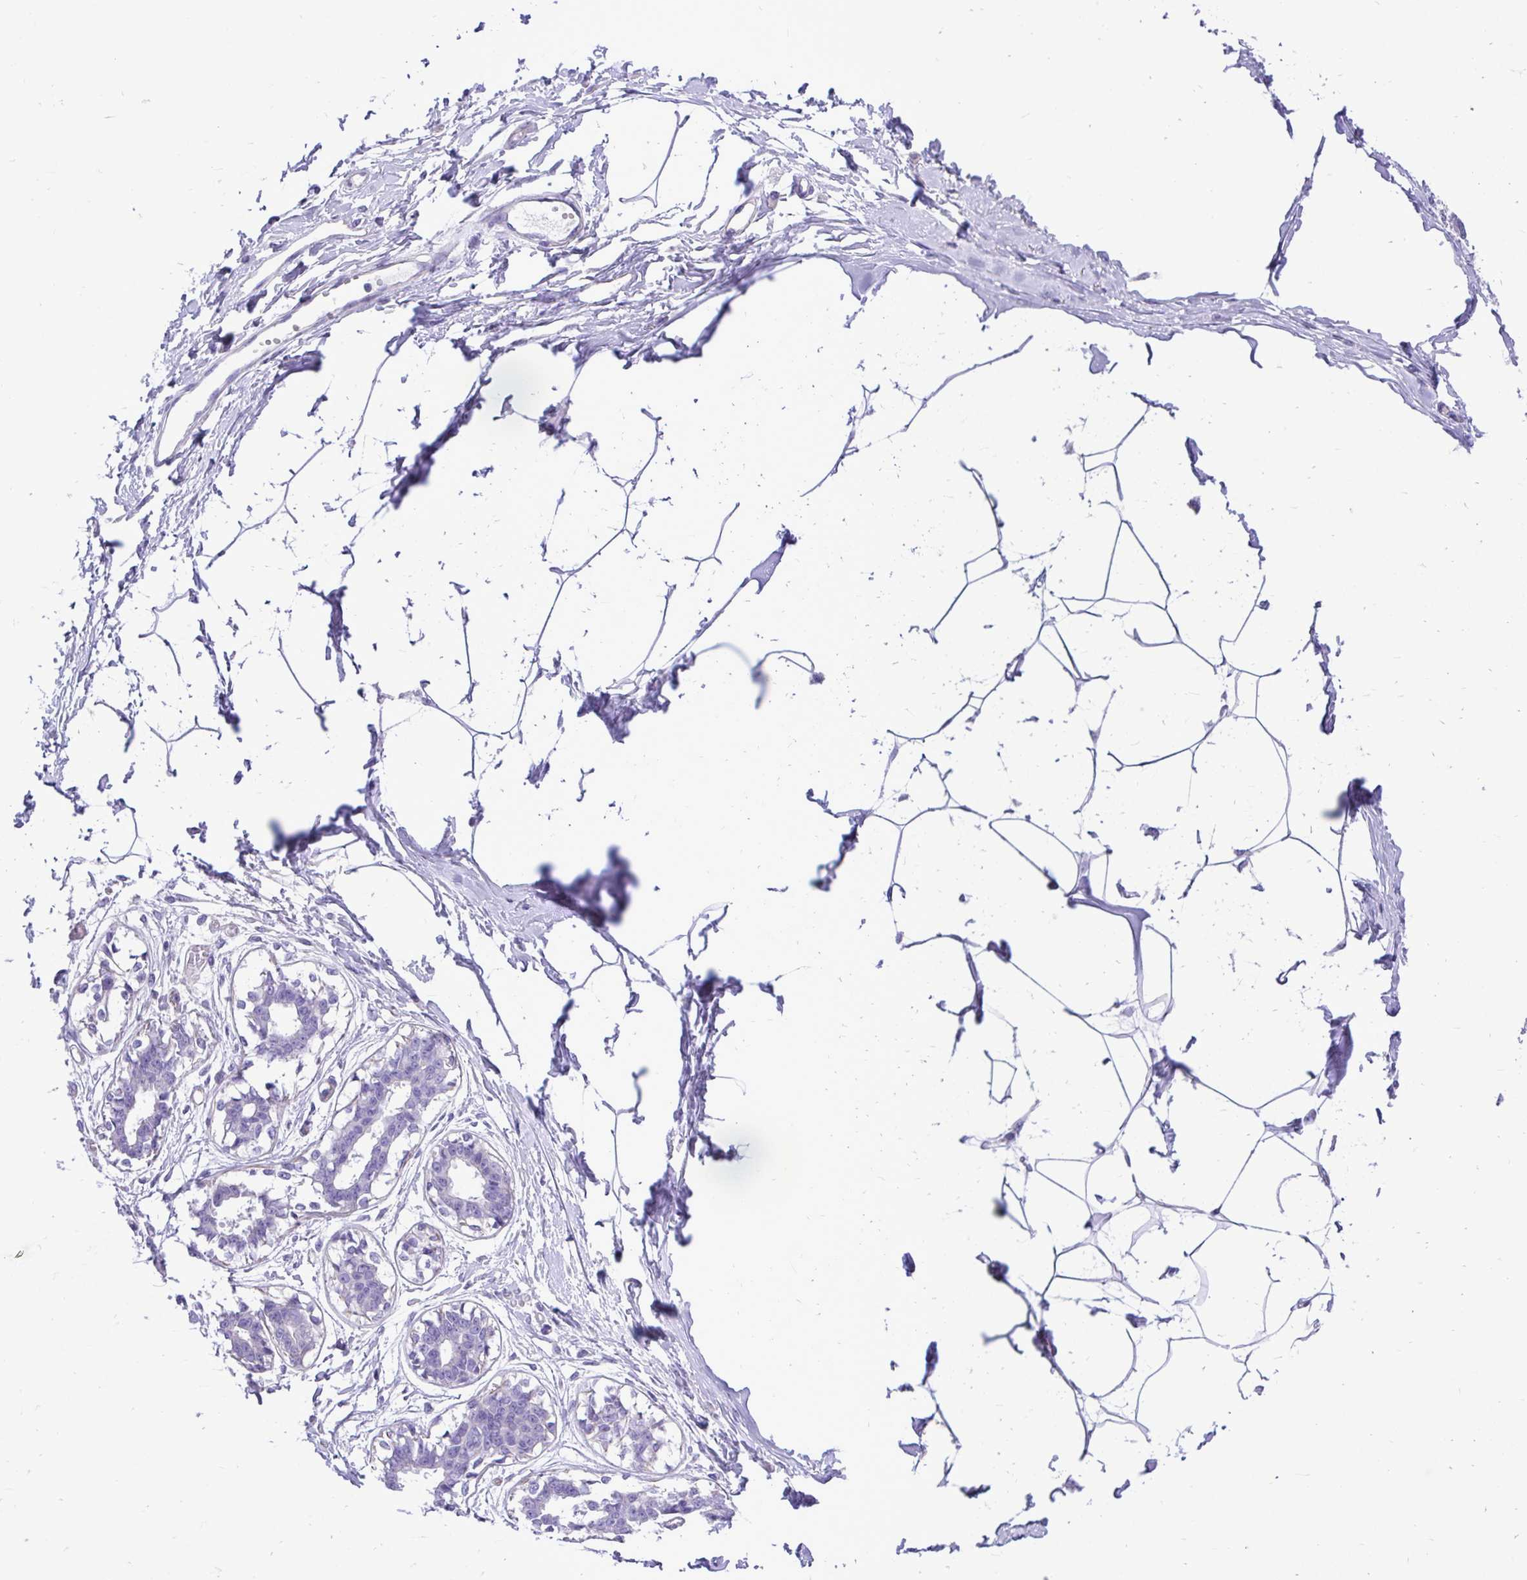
{"staining": {"intensity": "negative", "quantity": "none", "location": "none"}, "tissue": "breast", "cell_type": "Adipocytes", "image_type": "normal", "snomed": [{"axis": "morphology", "description": "Normal tissue, NOS"}, {"axis": "topography", "description": "Breast"}], "caption": "An immunohistochemistry image of normal breast is shown. There is no staining in adipocytes of breast.", "gene": "PELI3", "patient": {"sex": "female", "age": 45}}